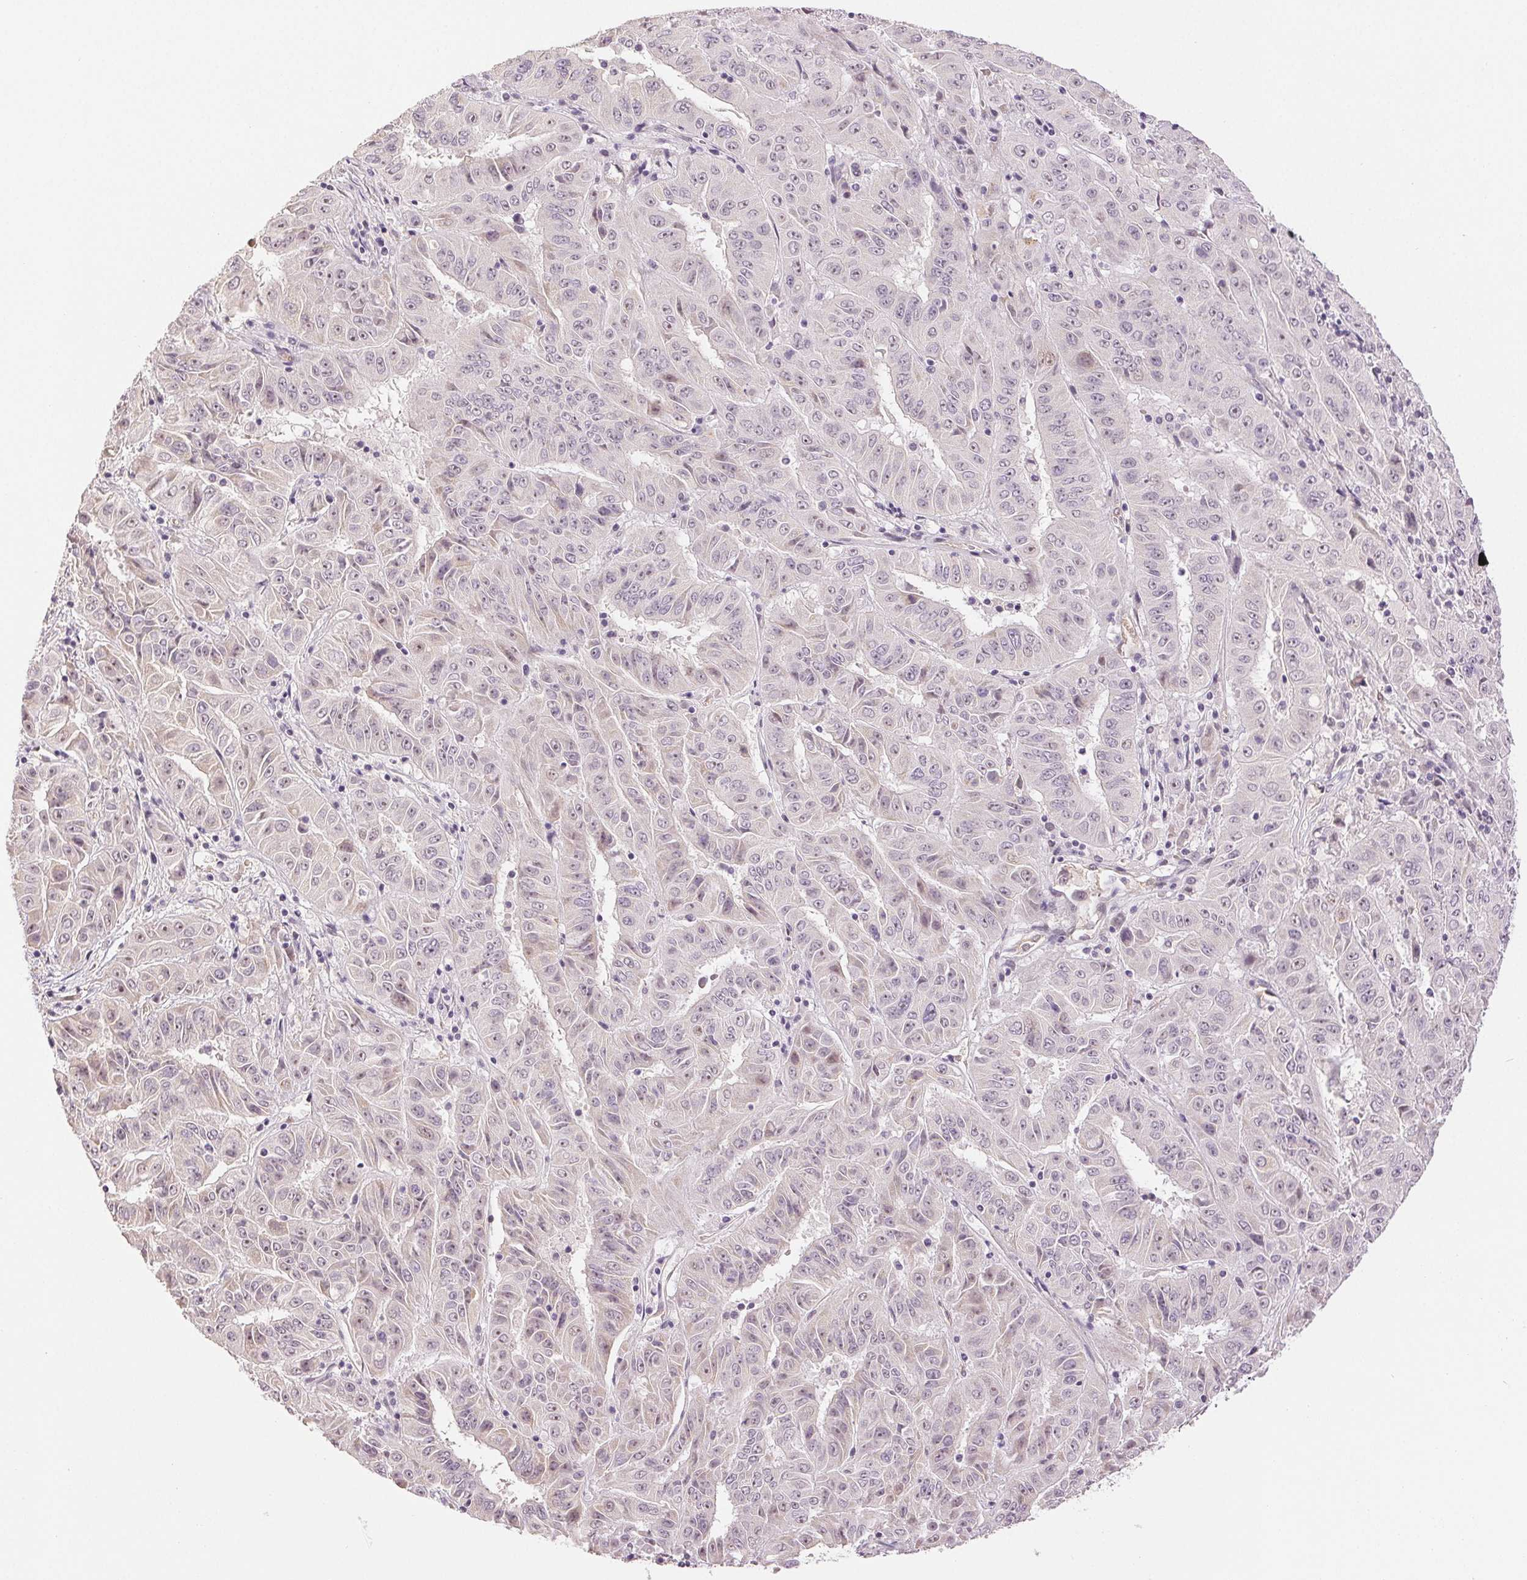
{"staining": {"intensity": "weak", "quantity": "25%-75%", "location": "nuclear"}, "tissue": "pancreatic cancer", "cell_type": "Tumor cells", "image_type": "cancer", "snomed": [{"axis": "morphology", "description": "Adenocarcinoma, NOS"}, {"axis": "topography", "description": "Pancreas"}], "caption": "Protein staining exhibits weak nuclear staining in about 25%-75% of tumor cells in pancreatic cancer.", "gene": "PLCB1", "patient": {"sex": "male", "age": 63}}